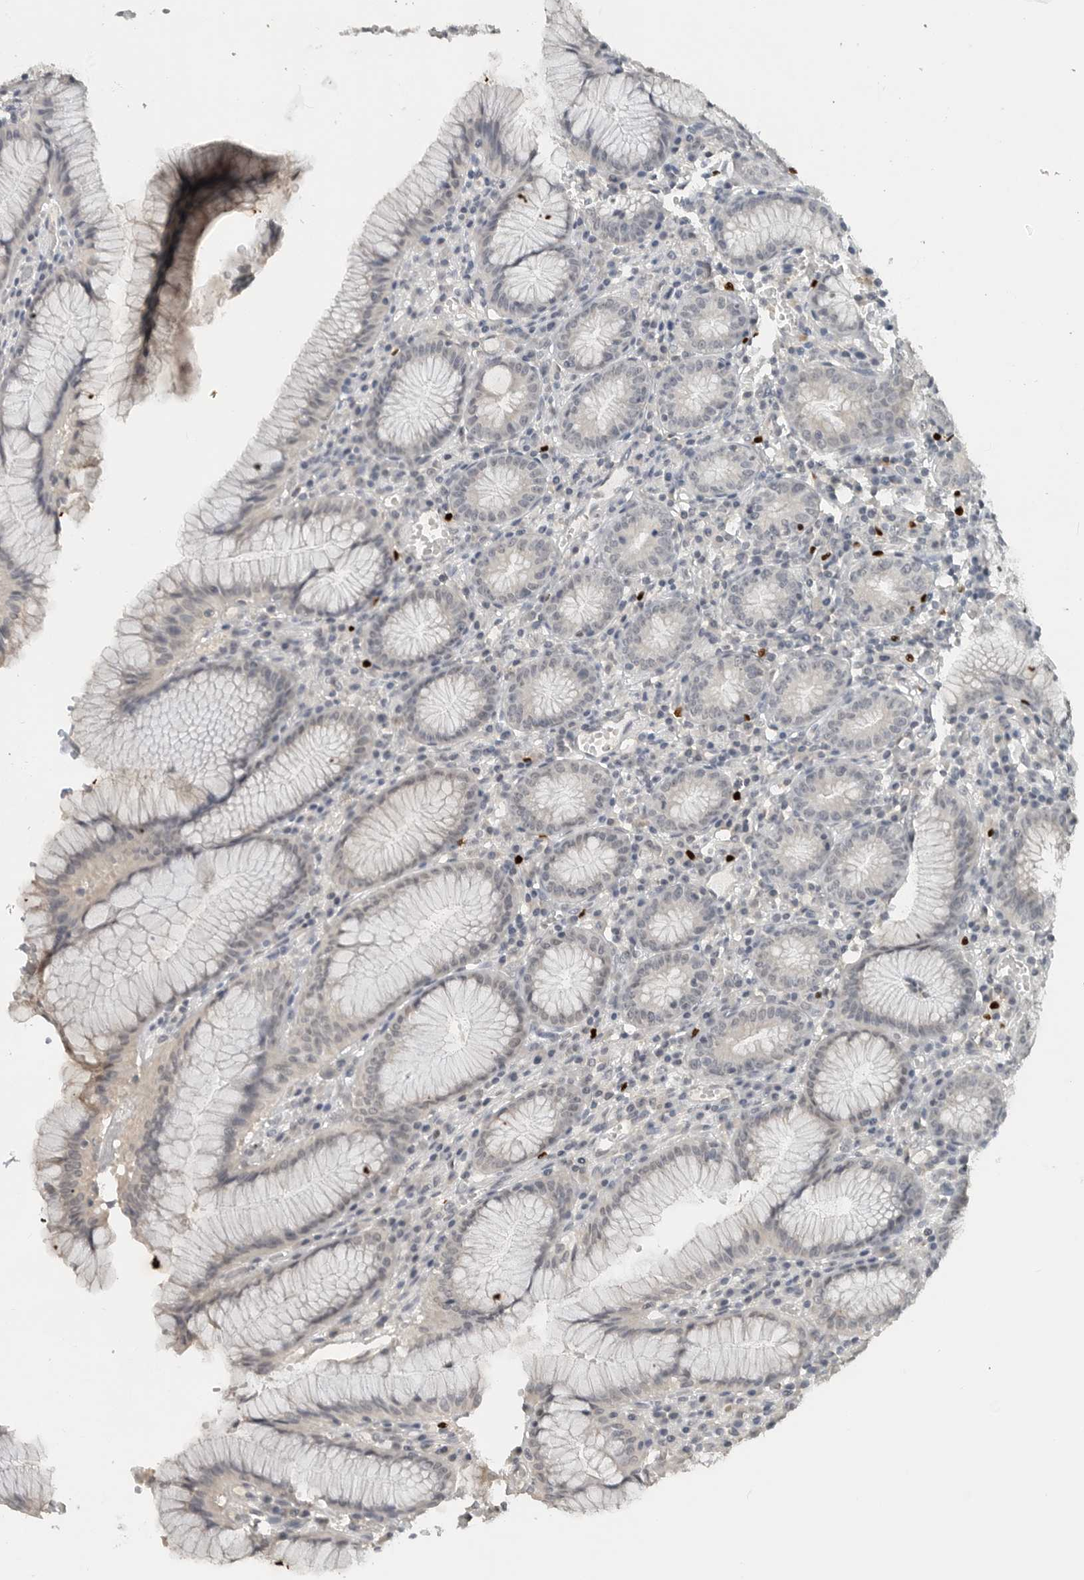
{"staining": {"intensity": "negative", "quantity": "none", "location": "none"}, "tissue": "stomach", "cell_type": "Glandular cells", "image_type": "normal", "snomed": [{"axis": "morphology", "description": "Normal tissue, NOS"}, {"axis": "topography", "description": "Stomach"}], "caption": "The immunohistochemistry photomicrograph has no significant positivity in glandular cells of stomach. (Immunohistochemistry, brightfield microscopy, high magnification).", "gene": "FOXP3", "patient": {"sex": "male", "age": 55}}